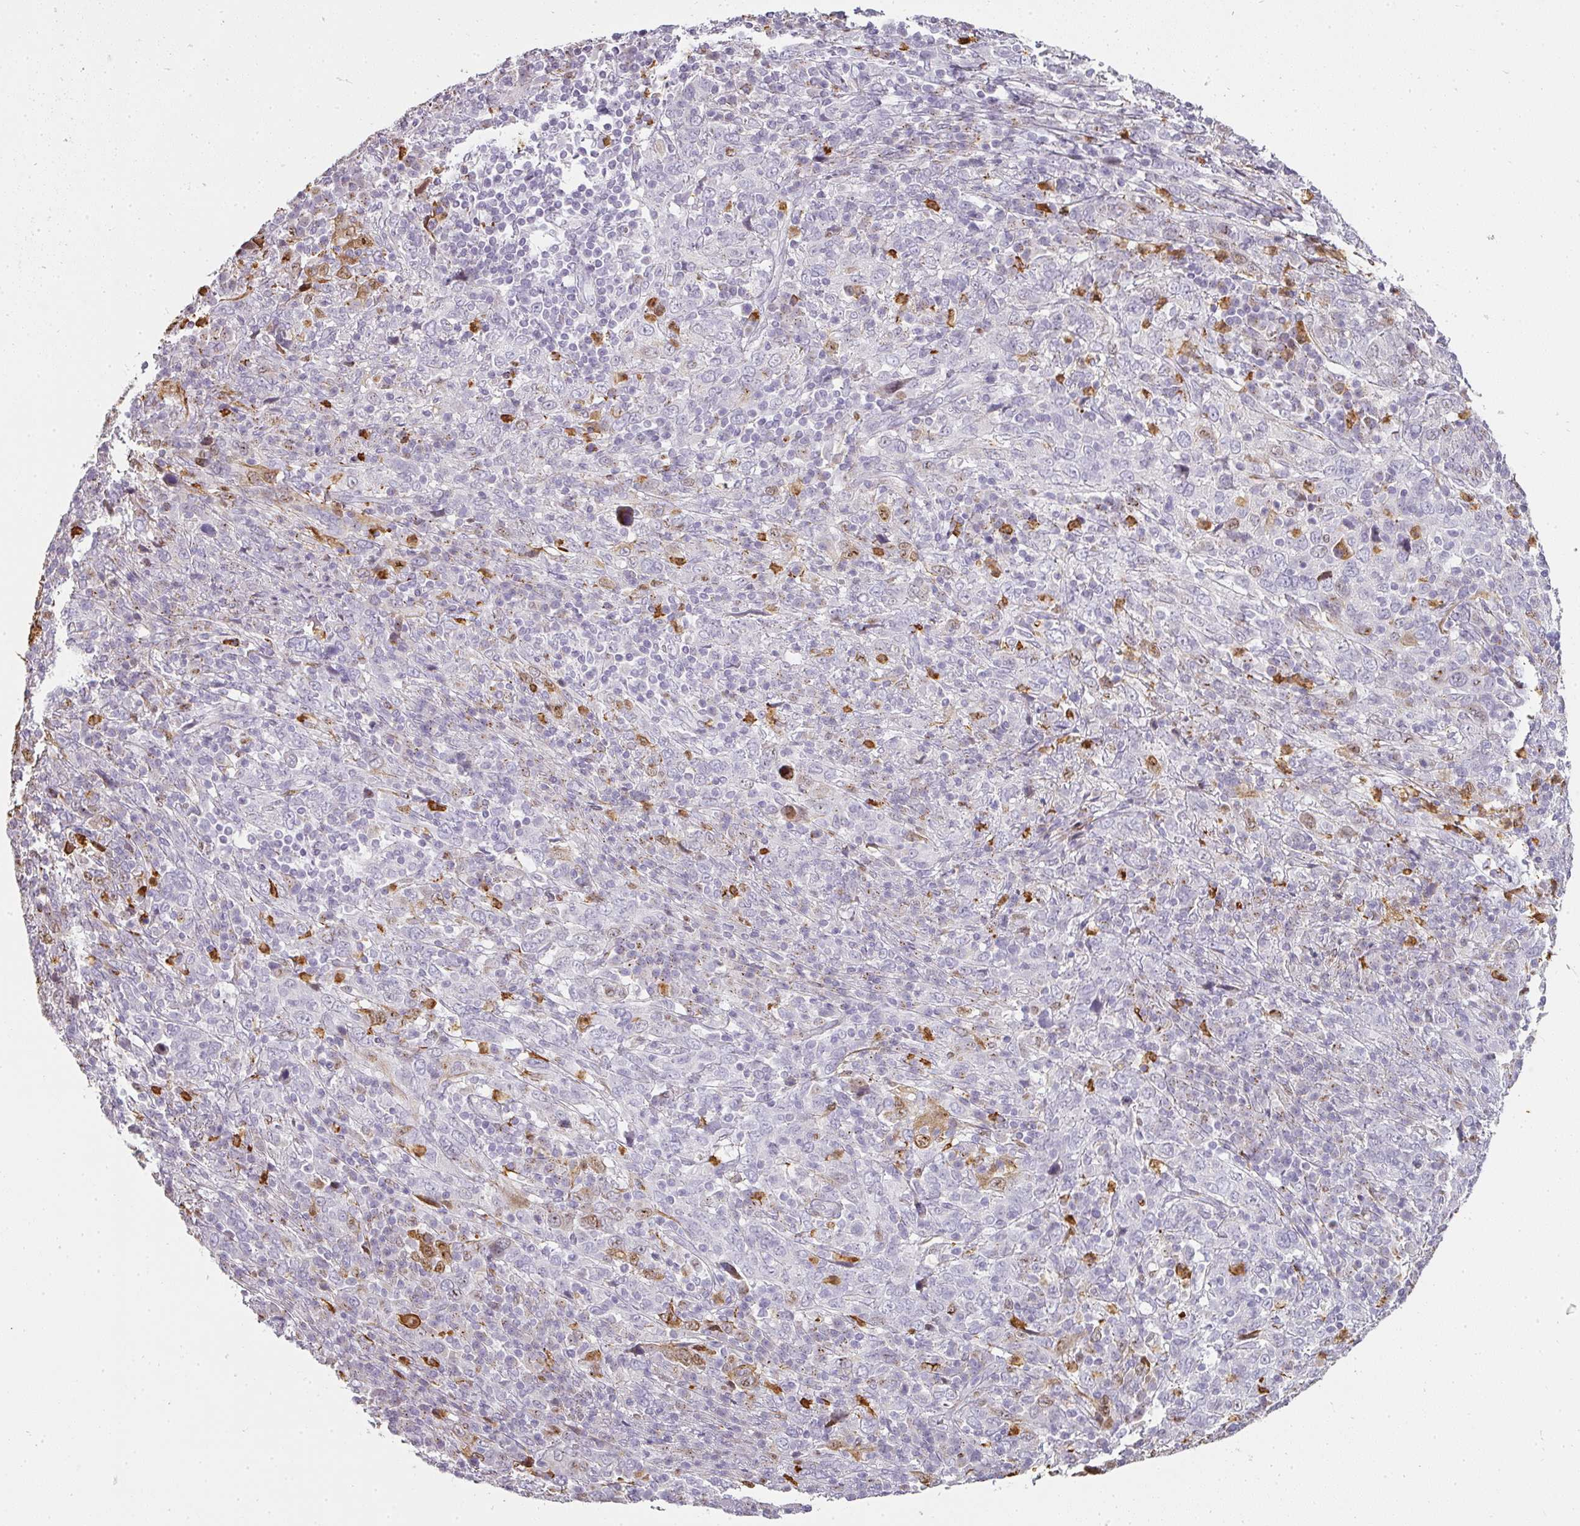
{"staining": {"intensity": "moderate", "quantity": "<25%", "location": "cytoplasmic/membranous,nuclear"}, "tissue": "cervical cancer", "cell_type": "Tumor cells", "image_type": "cancer", "snomed": [{"axis": "morphology", "description": "Squamous cell carcinoma, NOS"}, {"axis": "topography", "description": "Cervix"}], "caption": "IHC staining of cervical squamous cell carcinoma, which demonstrates low levels of moderate cytoplasmic/membranous and nuclear staining in about <25% of tumor cells indicating moderate cytoplasmic/membranous and nuclear protein expression. The staining was performed using DAB (3,3'-diaminobenzidine) (brown) for protein detection and nuclei were counterstained in hematoxylin (blue).", "gene": "BIK", "patient": {"sex": "female", "age": 46}}